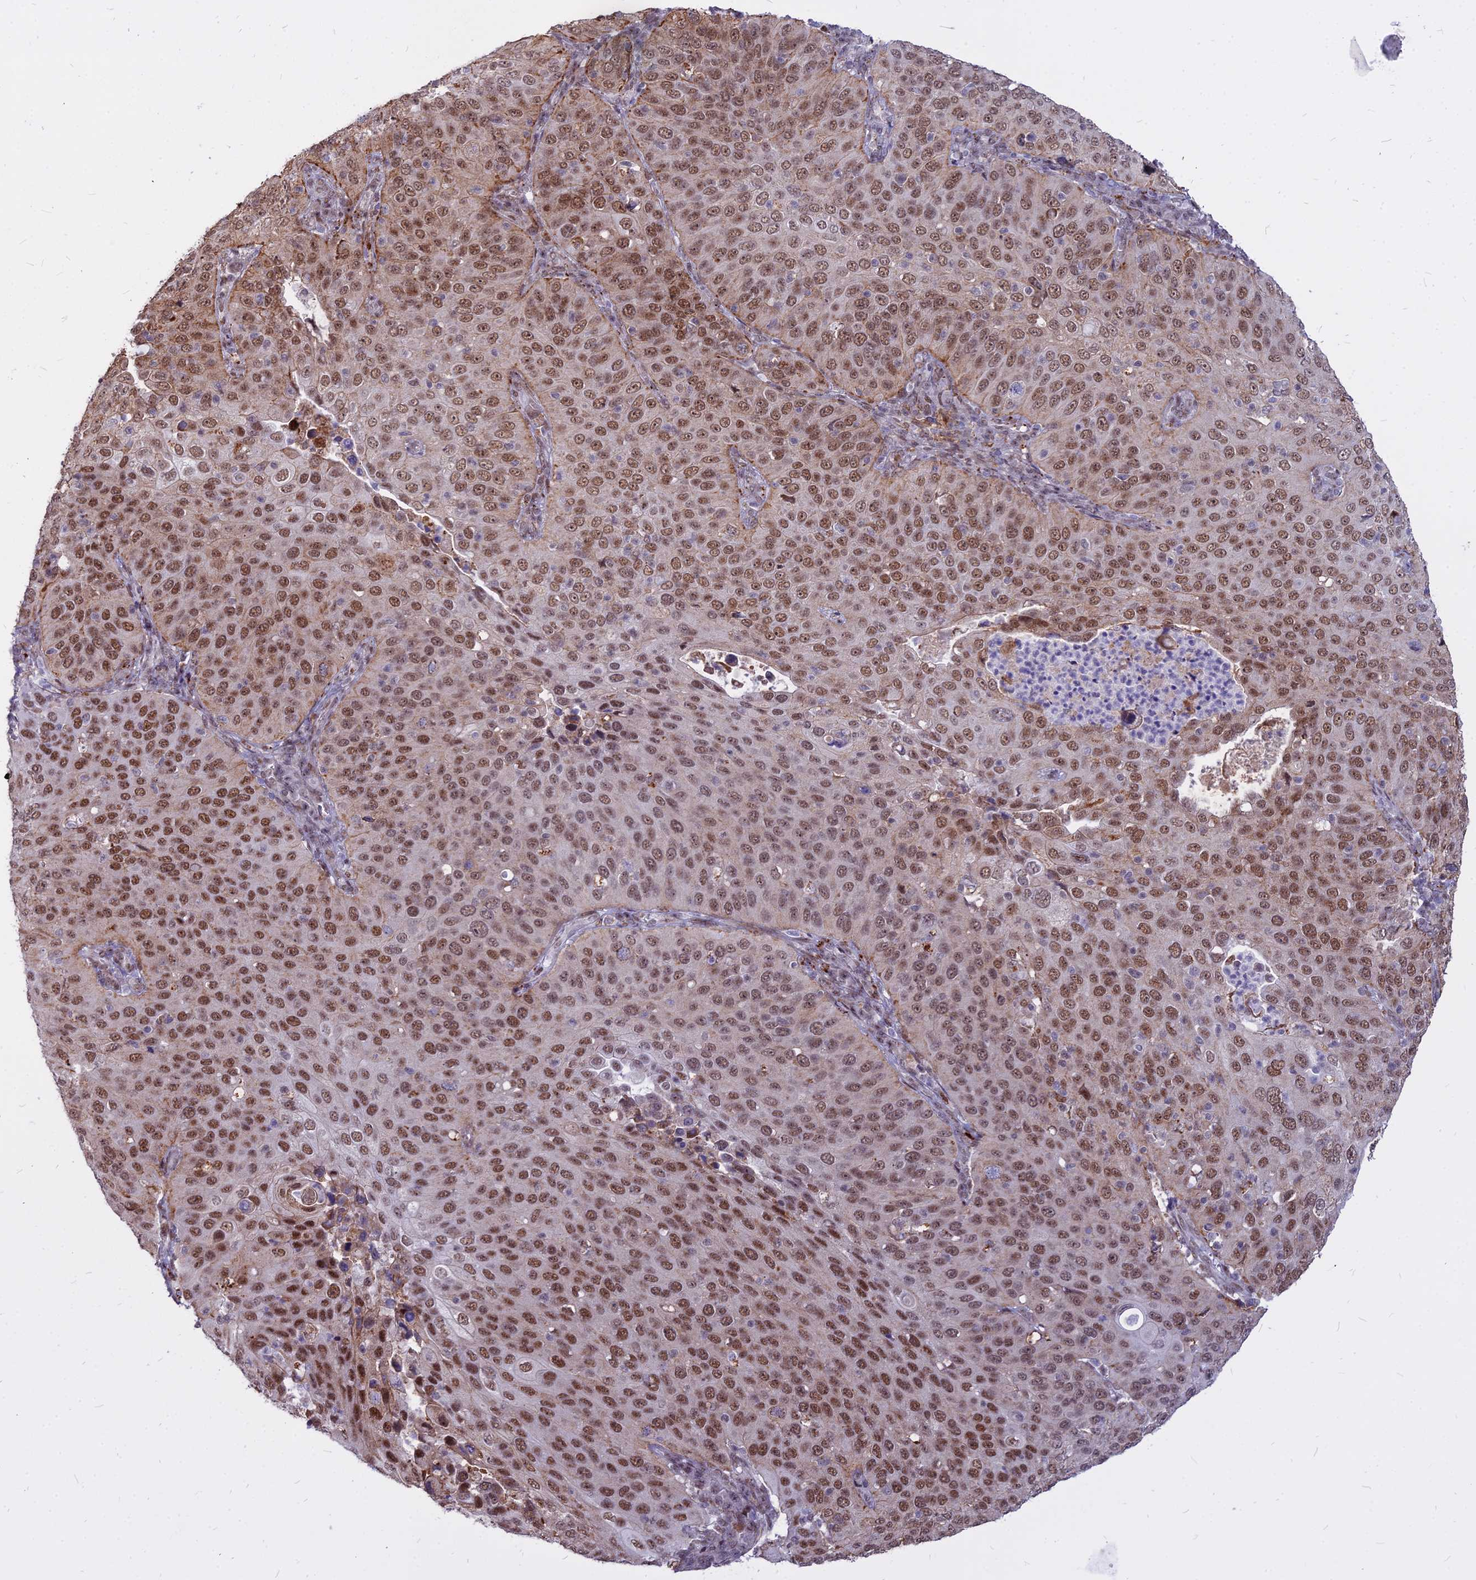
{"staining": {"intensity": "strong", "quantity": ">75%", "location": "nuclear"}, "tissue": "cervical cancer", "cell_type": "Tumor cells", "image_type": "cancer", "snomed": [{"axis": "morphology", "description": "Squamous cell carcinoma, NOS"}, {"axis": "topography", "description": "Cervix"}], "caption": "Protein expression analysis of cervical cancer demonstrates strong nuclear positivity in approximately >75% of tumor cells. (IHC, brightfield microscopy, high magnification).", "gene": "ALG10", "patient": {"sex": "female", "age": 36}}